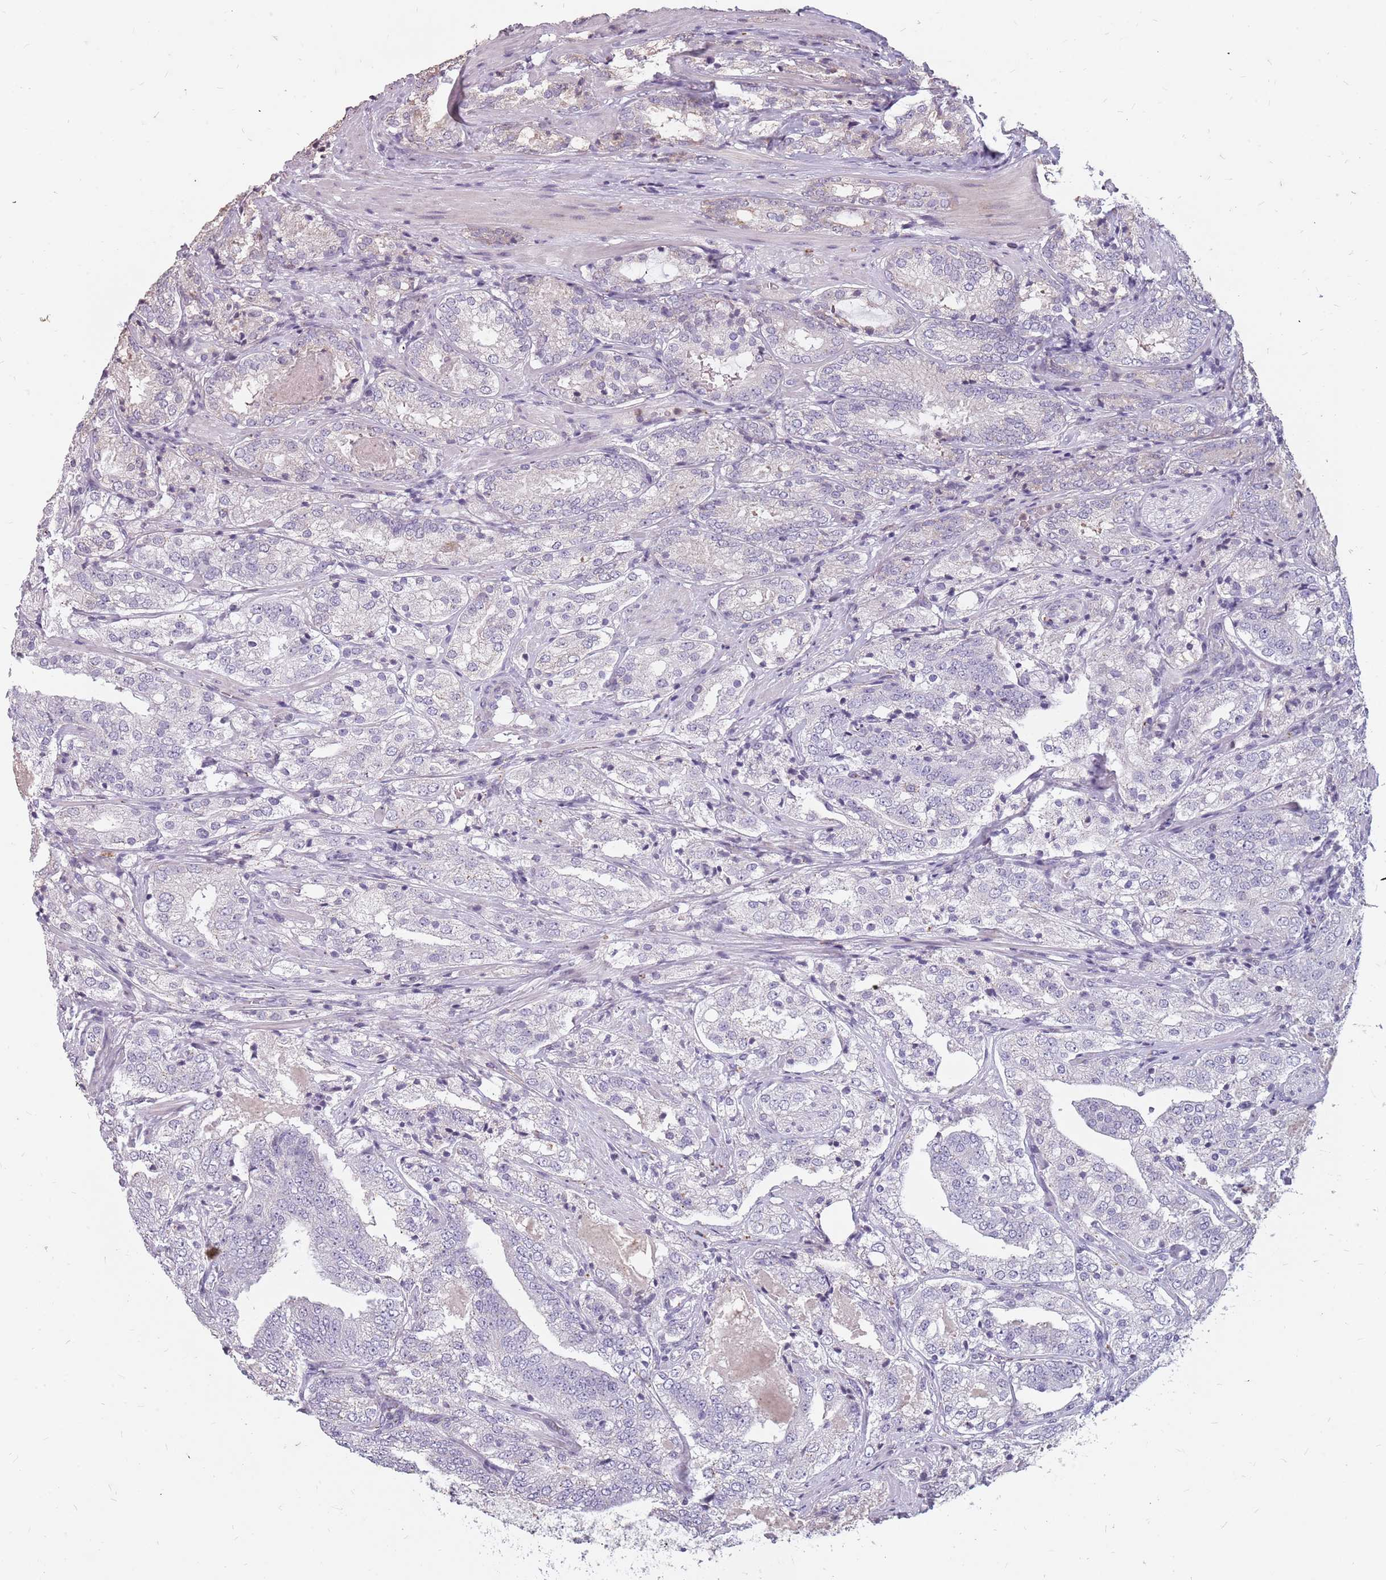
{"staining": {"intensity": "negative", "quantity": "none", "location": "none"}, "tissue": "prostate cancer", "cell_type": "Tumor cells", "image_type": "cancer", "snomed": [{"axis": "morphology", "description": "Adenocarcinoma, High grade"}, {"axis": "topography", "description": "Prostate"}], "caption": "IHC photomicrograph of neoplastic tissue: prostate cancer stained with DAB demonstrates no significant protein staining in tumor cells. (DAB immunohistochemistry visualized using brightfield microscopy, high magnification).", "gene": "NEK6", "patient": {"sex": "male", "age": 63}}